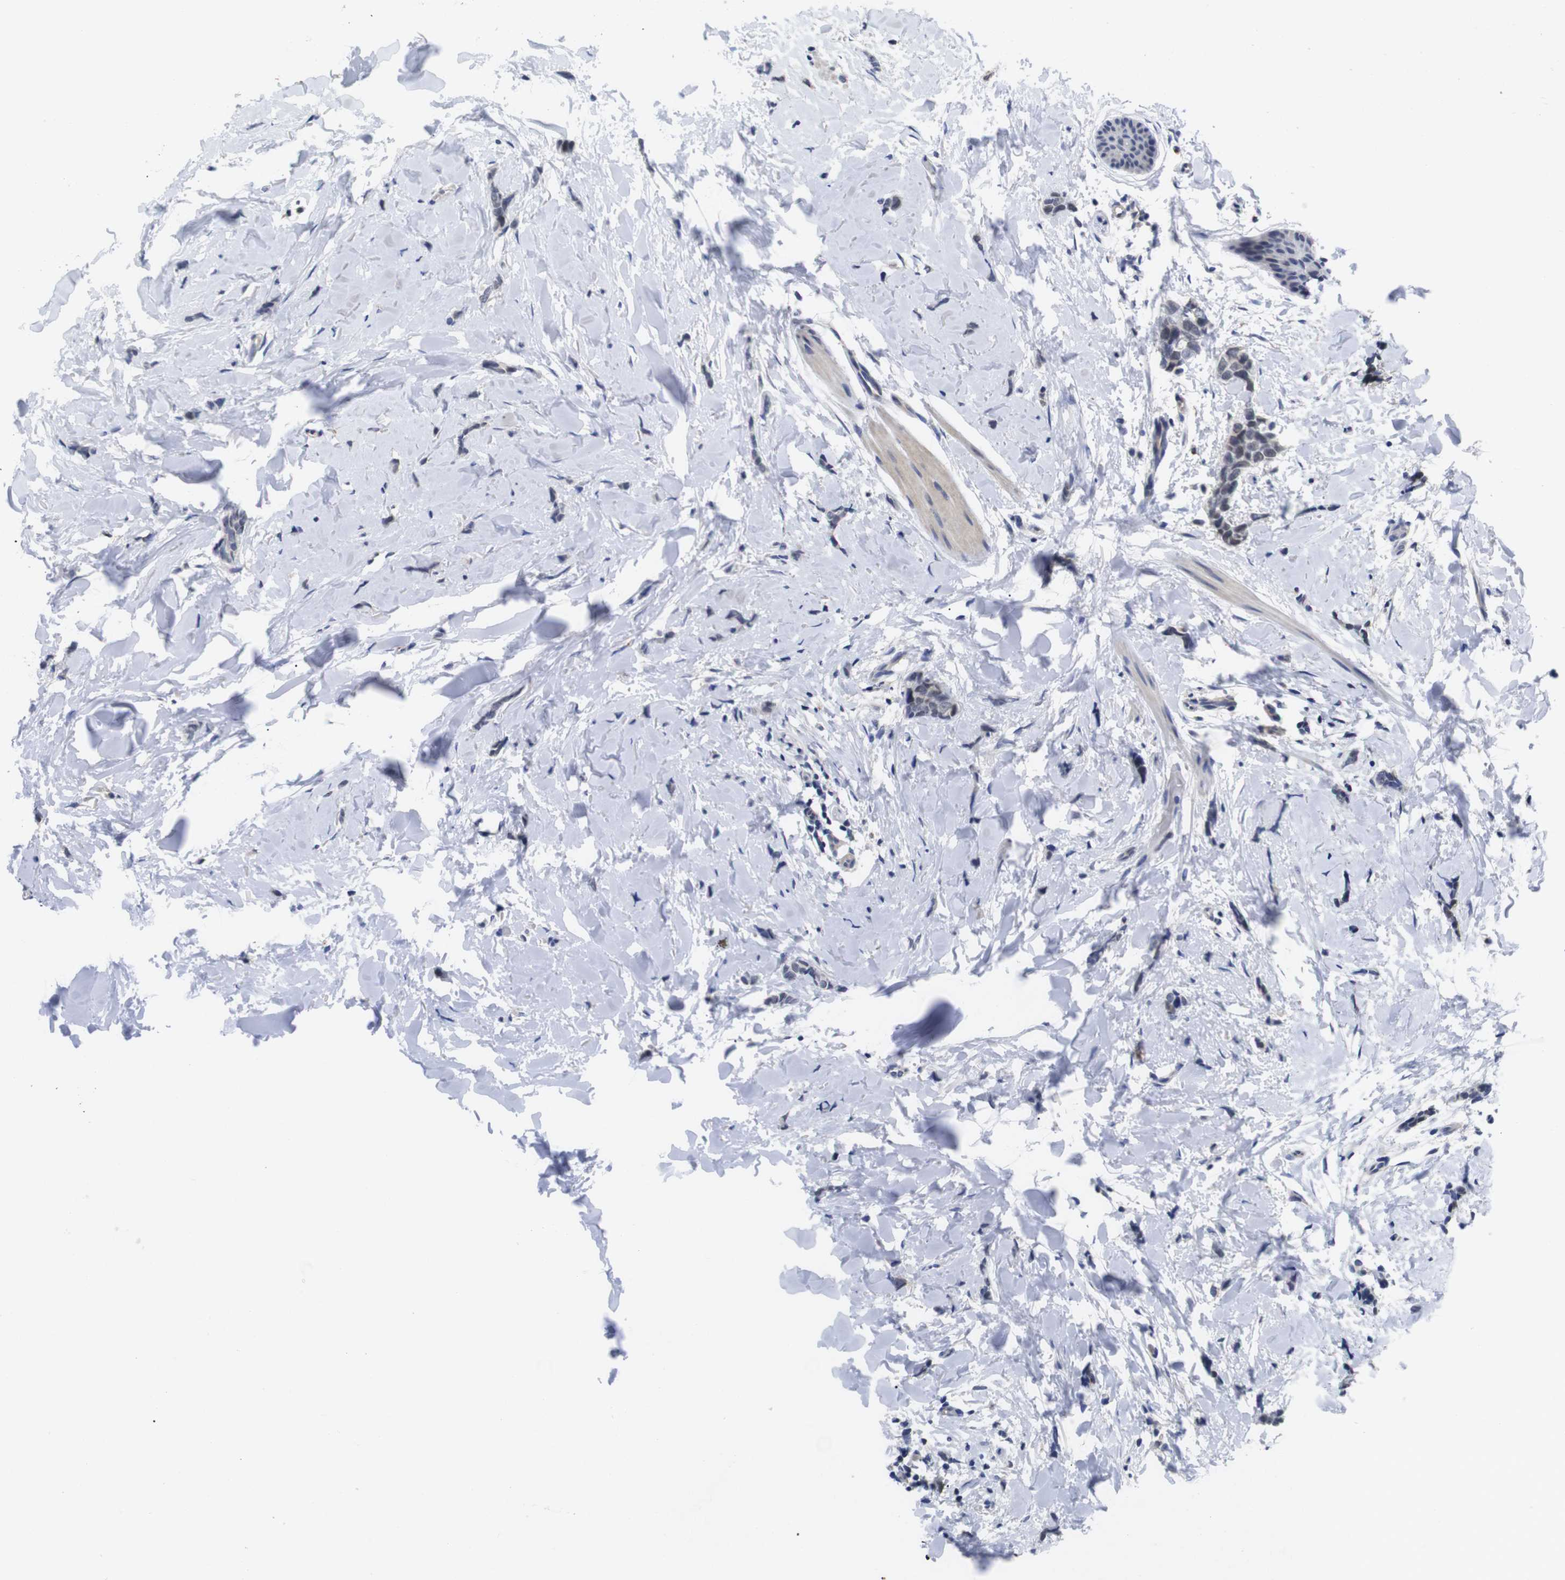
{"staining": {"intensity": "weak", "quantity": "<25%", "location": "nuclear"}, "tissue": "breast cancer", "cell_type": "Tumor cells", "image_type": "cancer", "snomed": [{"axis": "morphology", "description": "Lobular carcinoma"}, {"axis": "topography", "description": "Skin"}, {"axis": "topography", "description": "Breast"}], "caption": "Immunohistochemical staining of breast cancer displays no significant expression in tumor cells. (IHC, brightfield microscopy, high magnification).", "gene": "FNTA", "patient": {"sex": "female", "age": 46}}